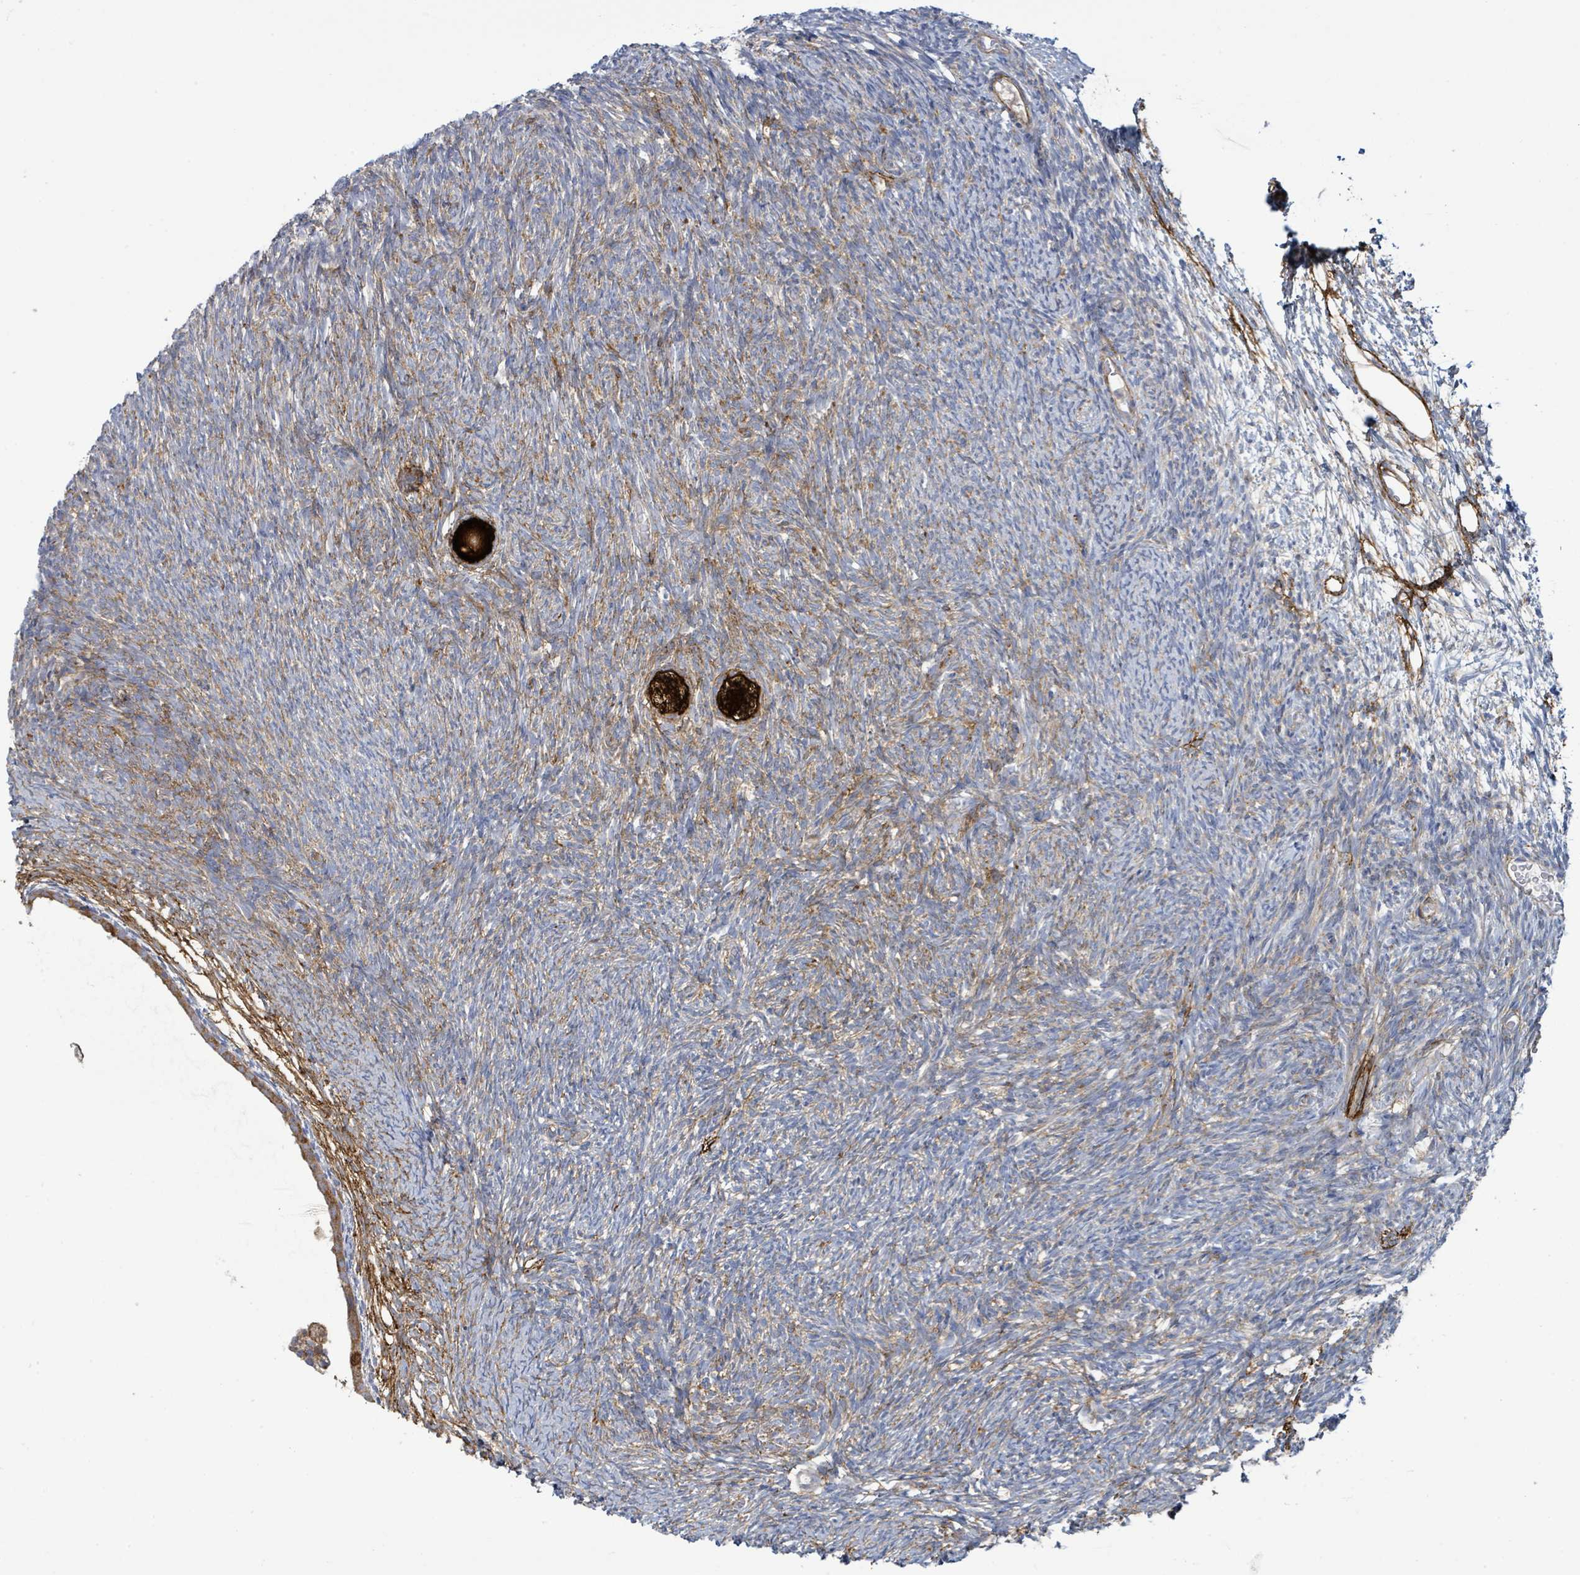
{"staining": {"intensity": "strong", "quantity": ">75%", "location": "cytoplasmic/membranous"}, "tissue": "ovary", "cell_type": "Follicle cells", "image_type": "normal", "snomed": [{"axis": "morphology", "description": "Normal tissue, NOS"}, {"axis": "topography", "description": "Ovary"}], "caption": "Strong cytoplasmic/membranous protein expression is identified in about >75% of follicle cells in ovary. (DAB (3,3'-diaminobenzidine) = brown stain, brightfield microscopy at high magnification).", "gene": "EGFL7", "patient": {"sex": "female", "age": 39}}